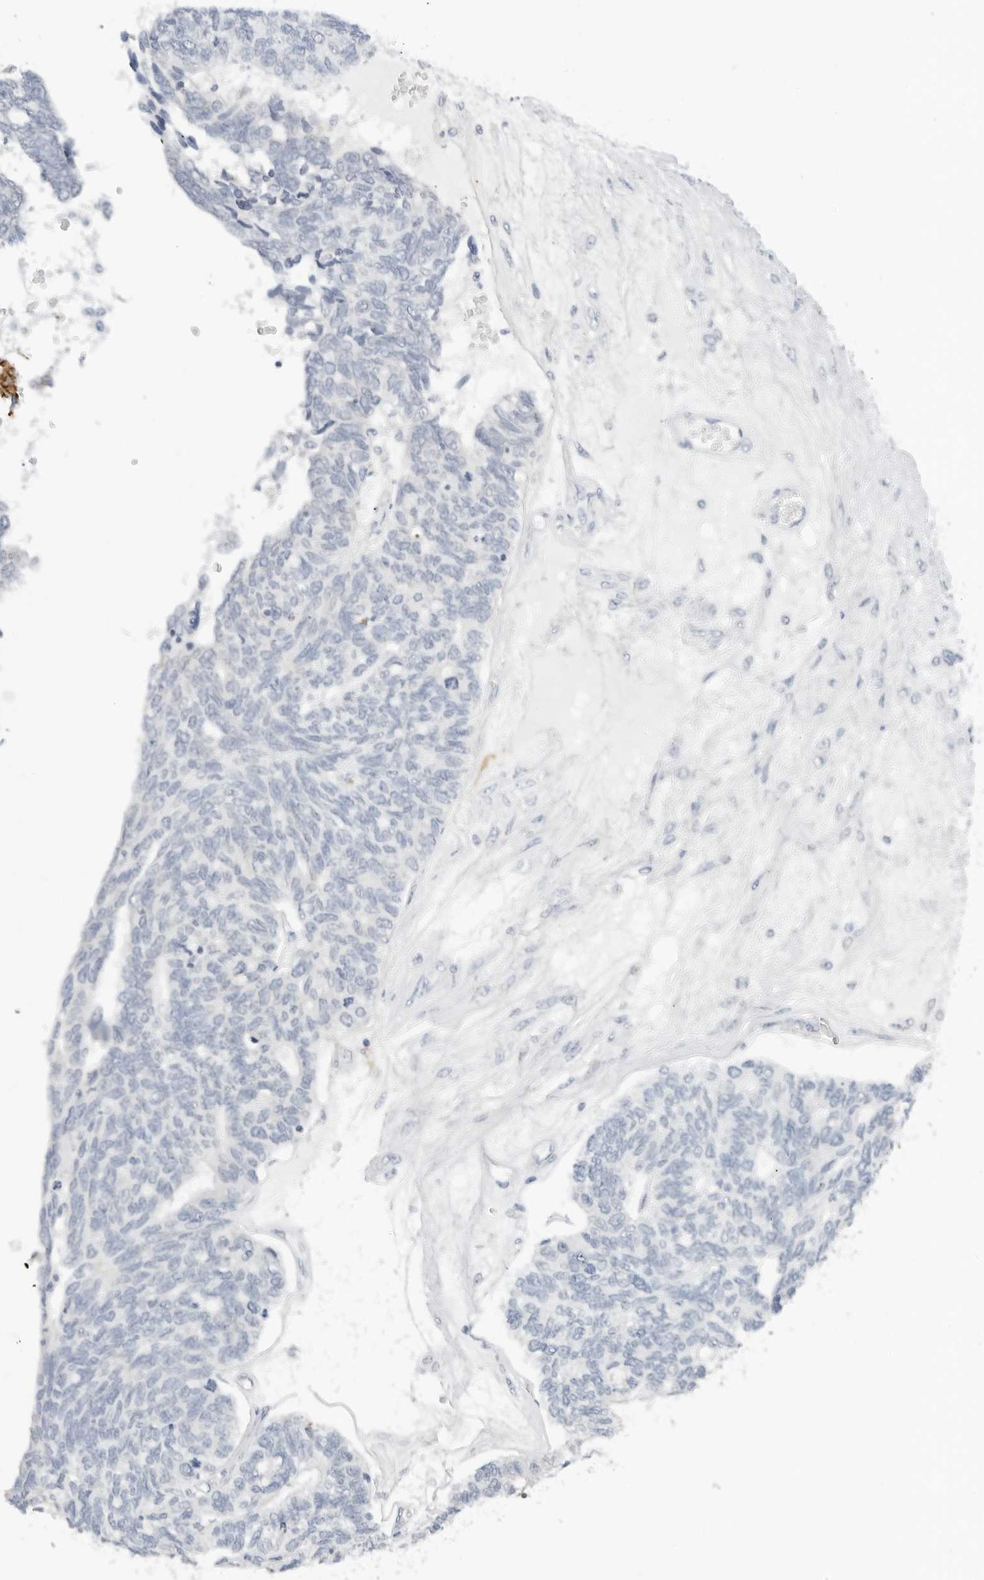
{"staining": {"intensity": "negative", "quantity": "none", "location": "none"}, "tissue": "ovarian cancer", "cell_type": "Tumor cells", "image_type": "cancer", "snomed": [{"axis": "morphology", "description": "Cystadenocarcinoma, serous, NOS"}, {"axis": "topography", "description": "Ovary"}], "caption": "Photomicrograph shows no significant protein expression in tumor cells of ovarian cancer.", "gene": "RC3H1", "patient": {"sex": "female", "age": 79}}